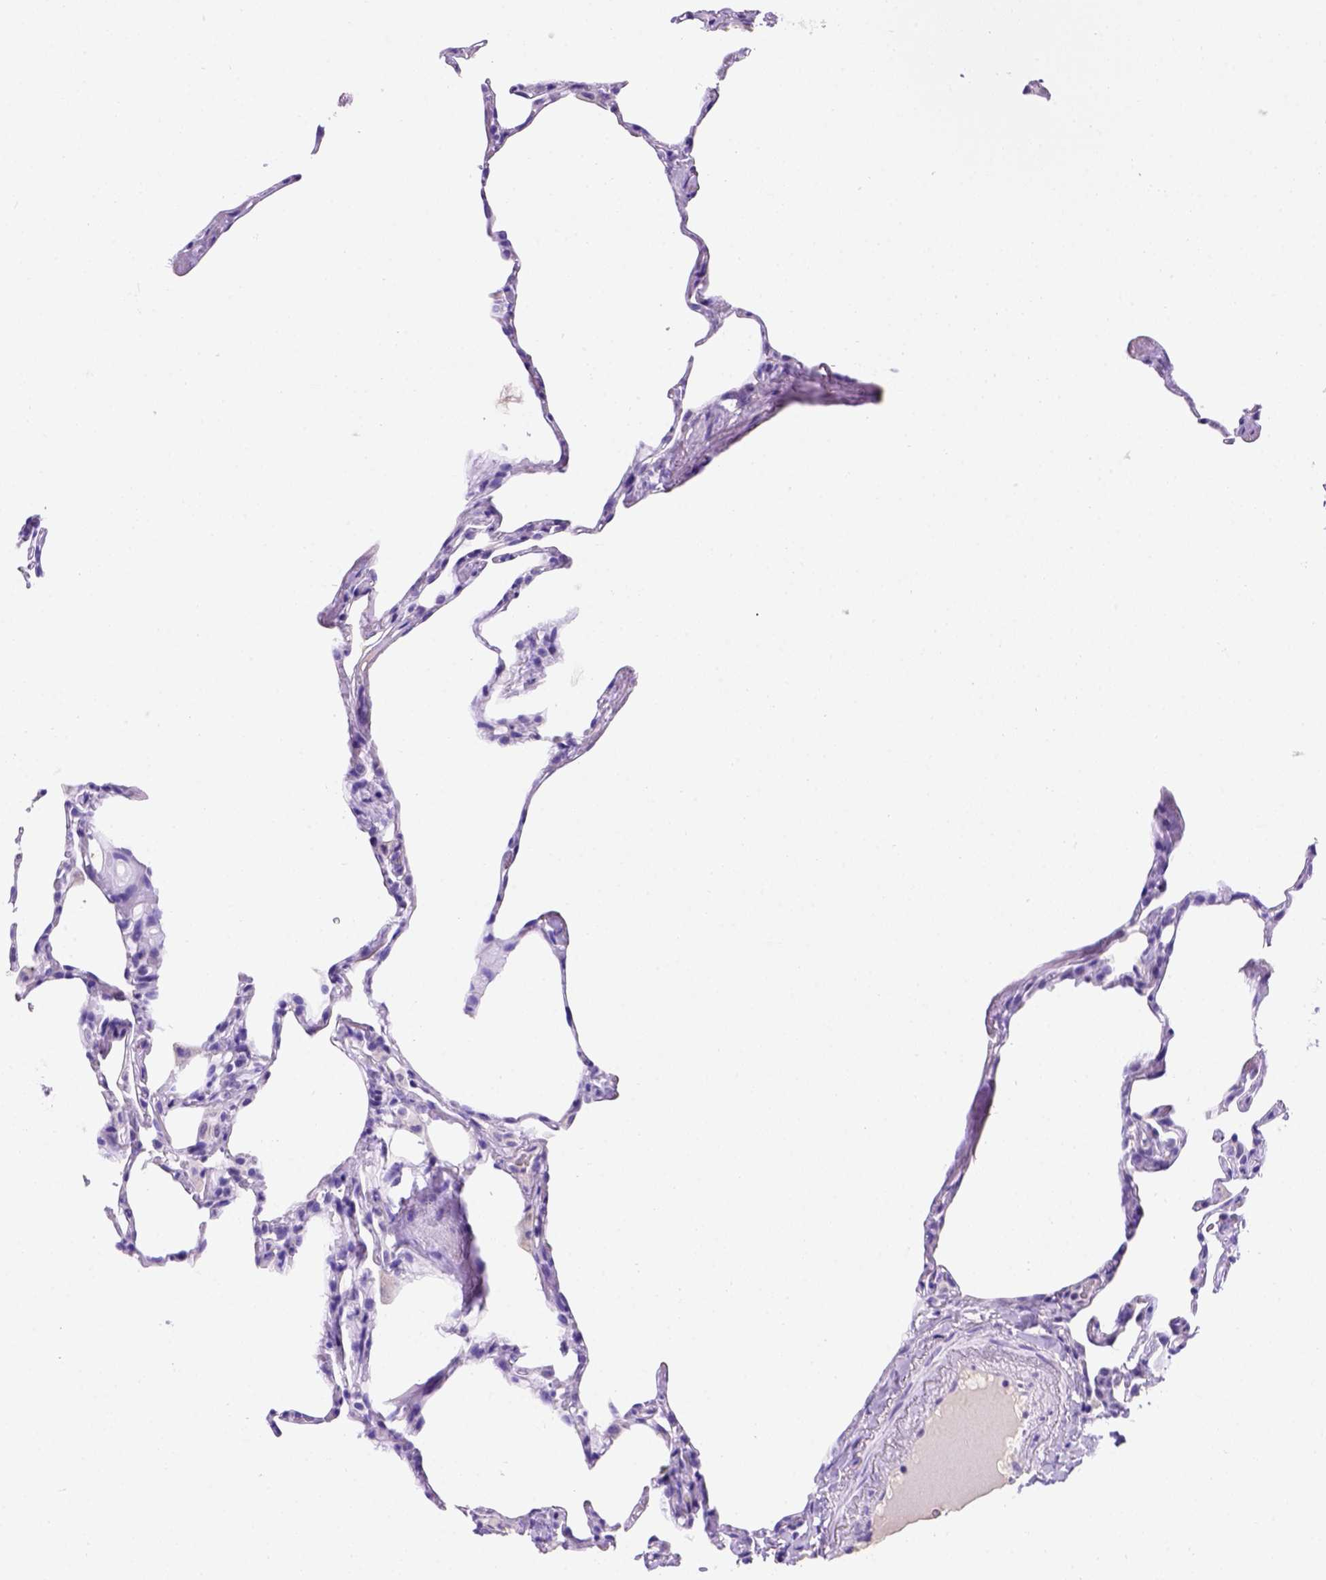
{"staining": {"intensity": "negative", "quantity": "none", "location": "none"}, "tissue": "lung", "cell_type": "Alveolar cells", "image_type": "normal", "snomed": [{"axis": "morphology", "description": "Normal tissue, NOS"}, {"axis": "topography", "description": "Lung"}], "caption": "DAB immunohistochemical staining of unremarkable human lung reveals no significant expression in alveolar cells. The staining was performed using DAB to visualize the protein expression in brown, while the nuclei were stained in blue with hematoxylin (Magnification: 20x).", "gene": "FAM81B", "patient": {"sex": "male", "age": 65}}